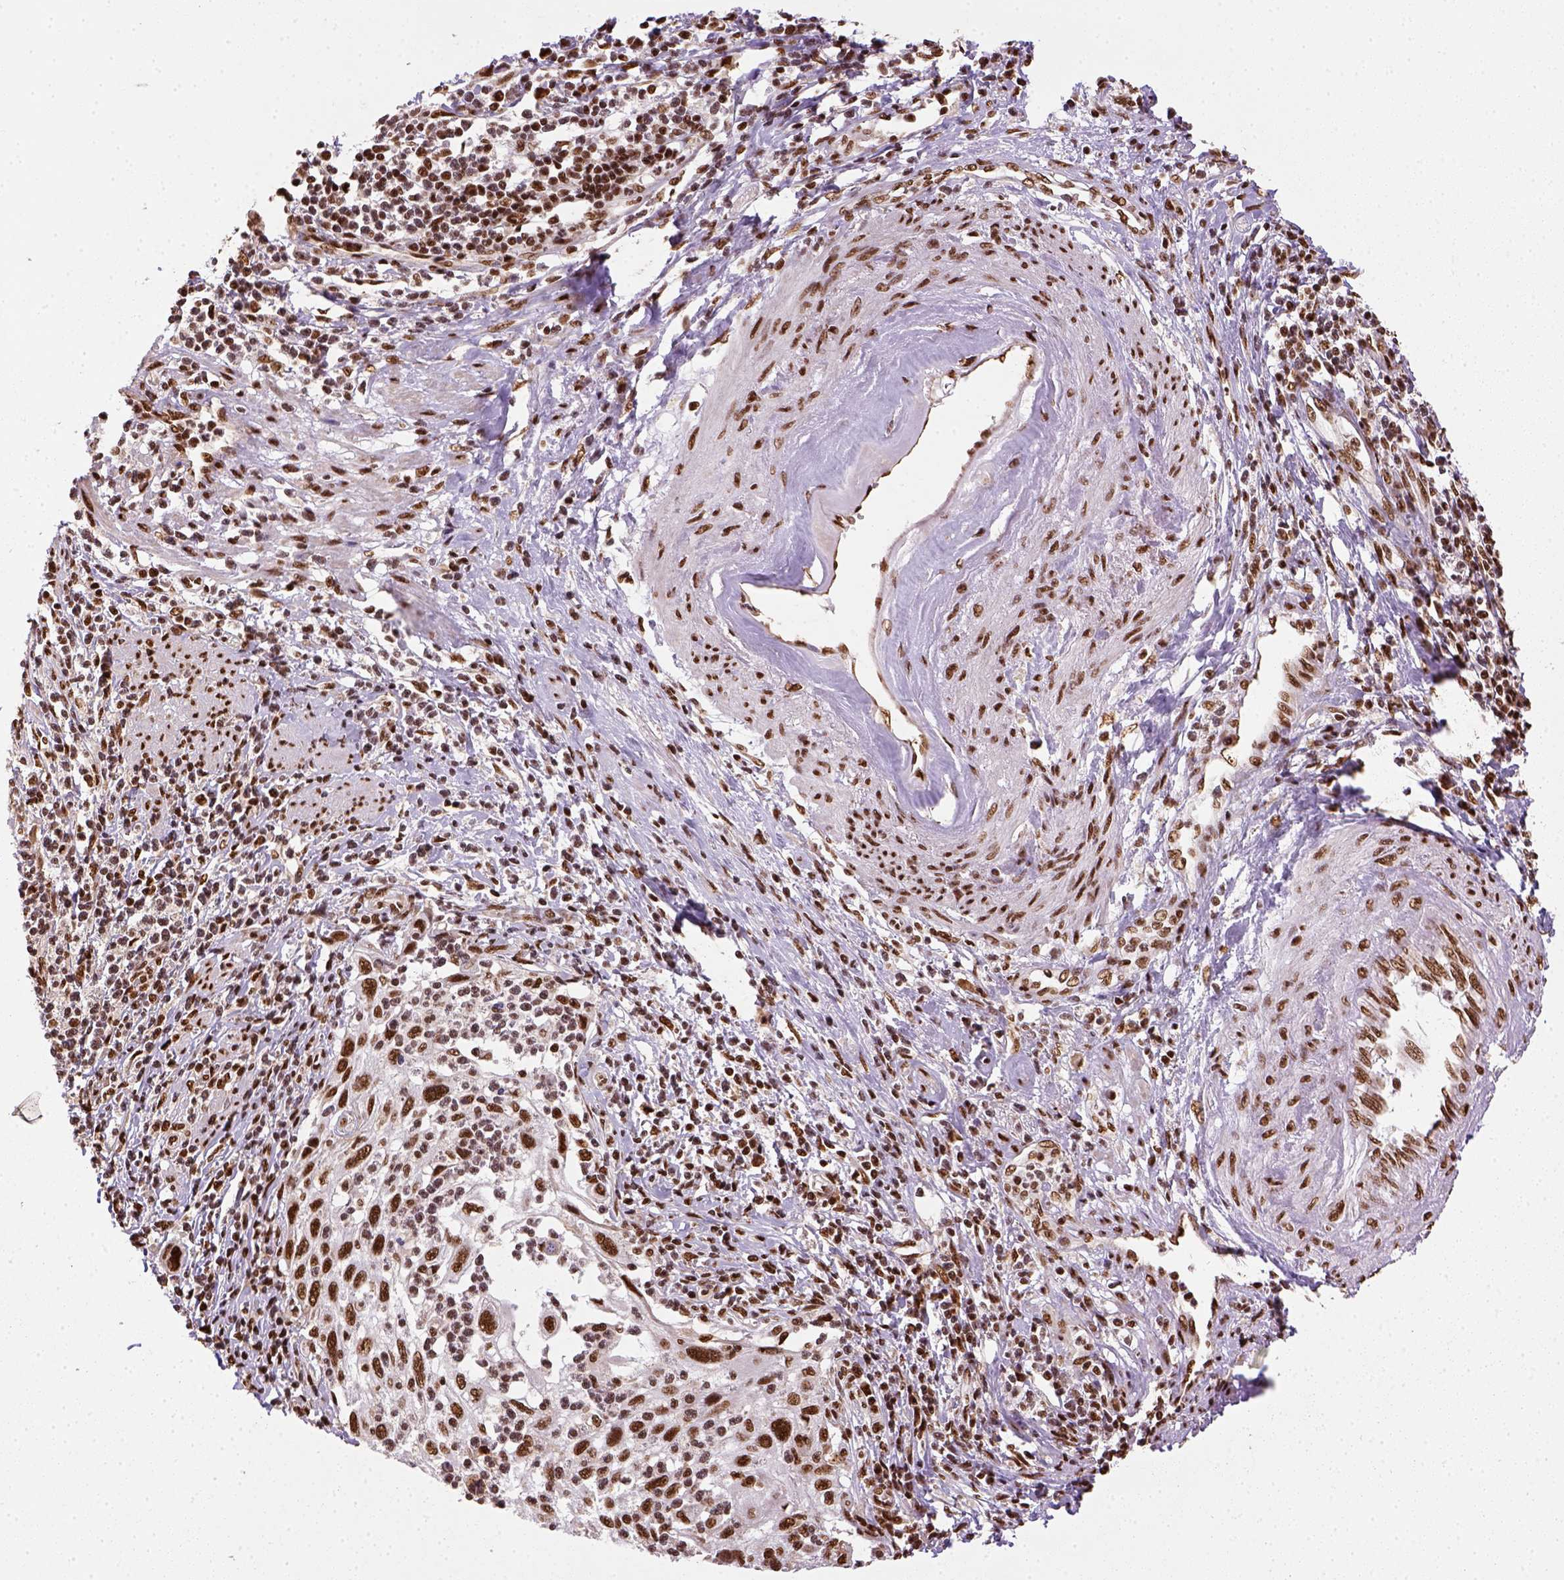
{"staining": {"intensity": "strong", "quantity": ">75%", "location": "nuclear"}, "tissue": "cervical cancer", "cell_type": "Tumor cells", "image_type": "cancer", "snomed": [{"axis": "morphology", "description": "Squamous cell carcinoma, NOS"}, {"axis": "topography", "description": "Cervix"}], "caption": "Cervical cancer (squamous cell carcinoma) stained with a brown dye reveals strong nuclear positive staining in about >75% of tumor cells.", "gene": "CCAR1", "patient": {"sex": "female", "age": 70}}